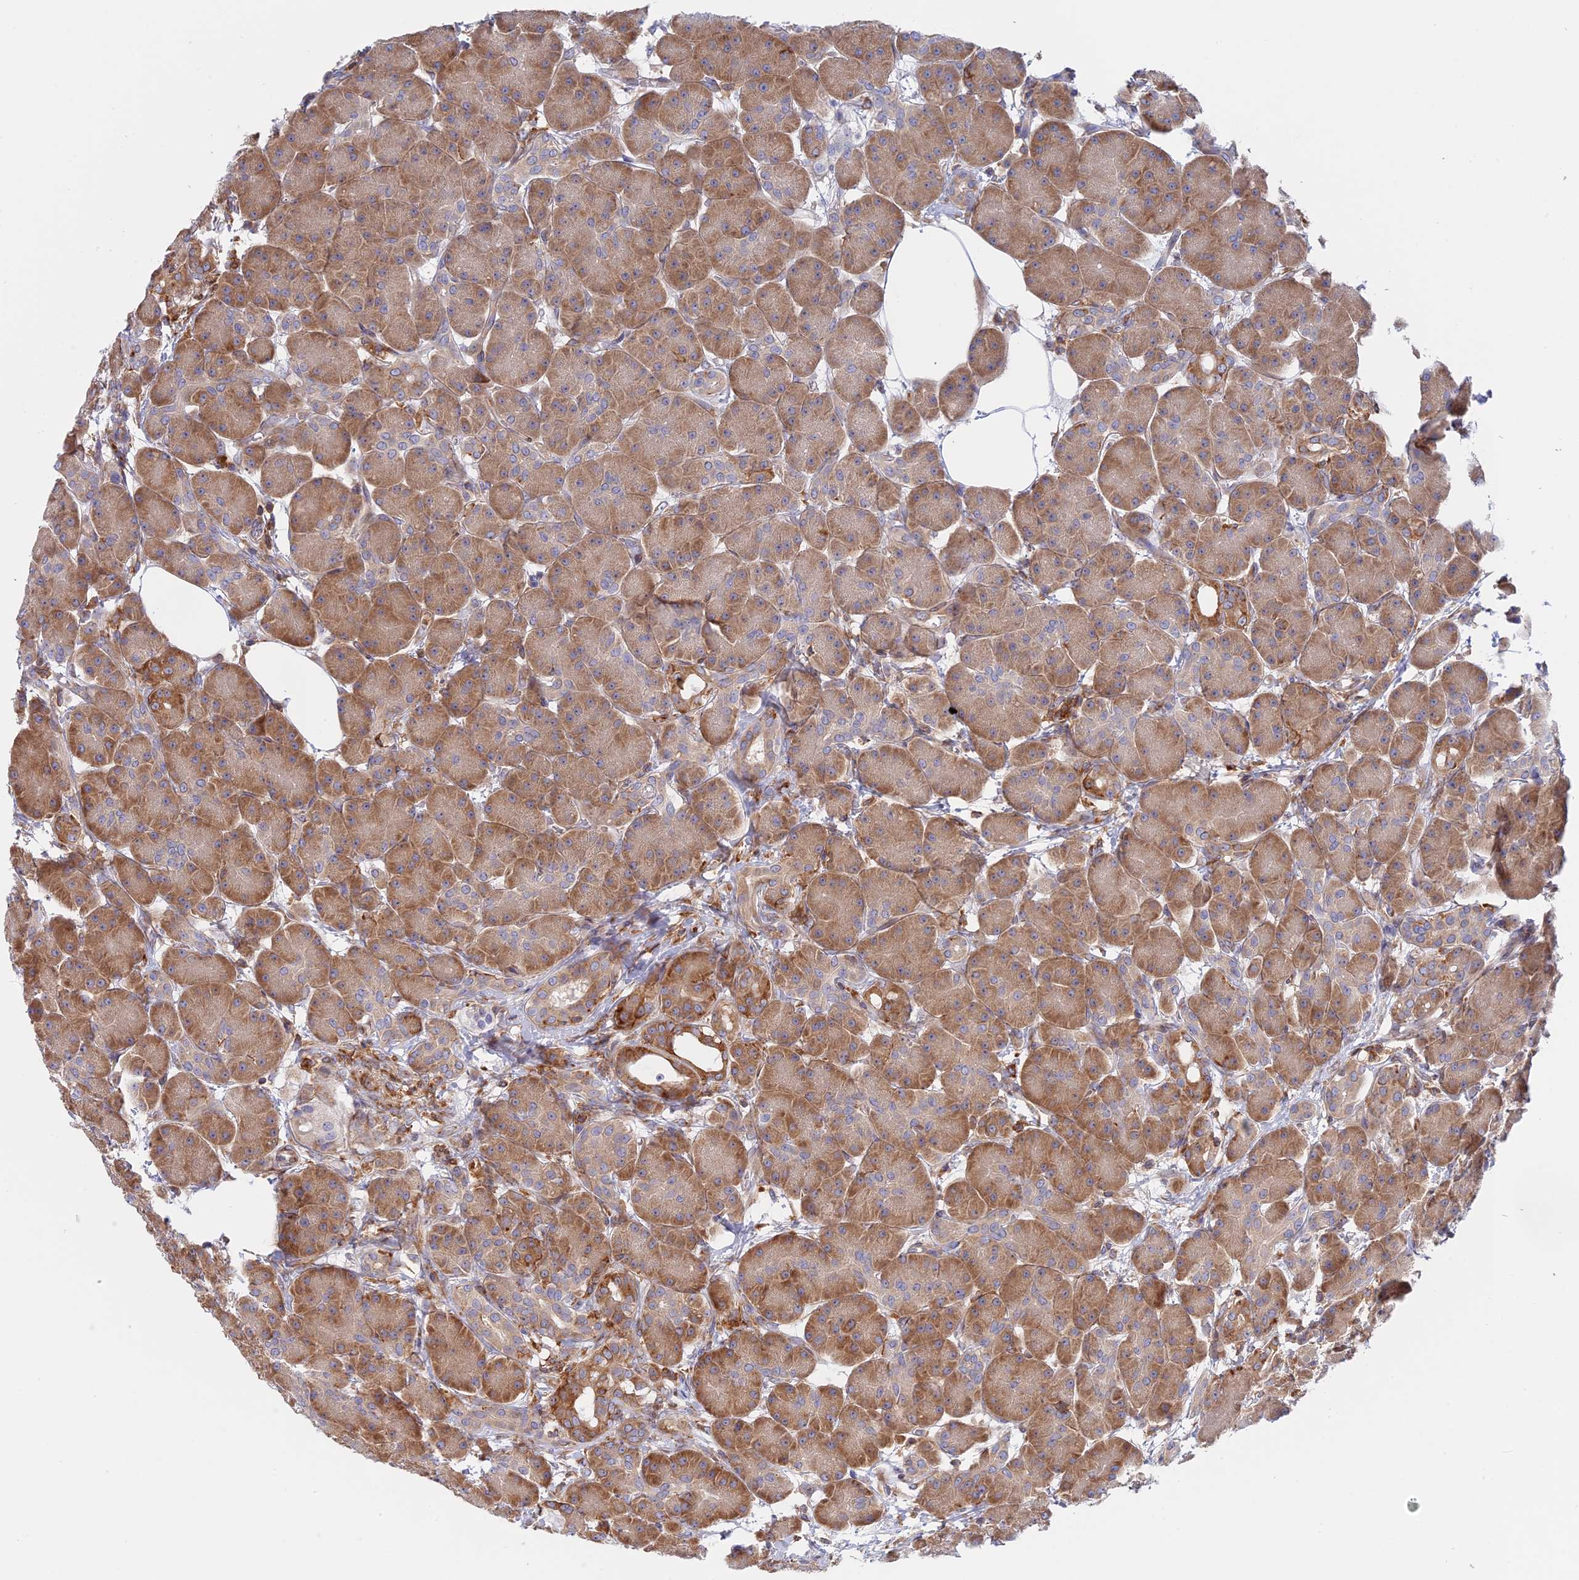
{"staining": {"intensity": "moderate", "quantity": ">75%", "location": "cytoplasmic/membranous"}, "tissue": "pancreas", "cell_type": "Exocrine glandular cells", "image_type": "normal", "snomed": [{"axis": "morphology", "description": "Normal tissue, NOS"}, {"axis": "topography", "description": "Pancreas"}], "caption": "A histopathology image of human pancreas stained for a protein shows moderate cytoplasmic/membranous brown staining in exocrine glandular cells. (DAB IHC, brown staining for protein, blue staining for nuclei).", "gene": "GMIP", "patient": {"sex": "male", "age": 63}}